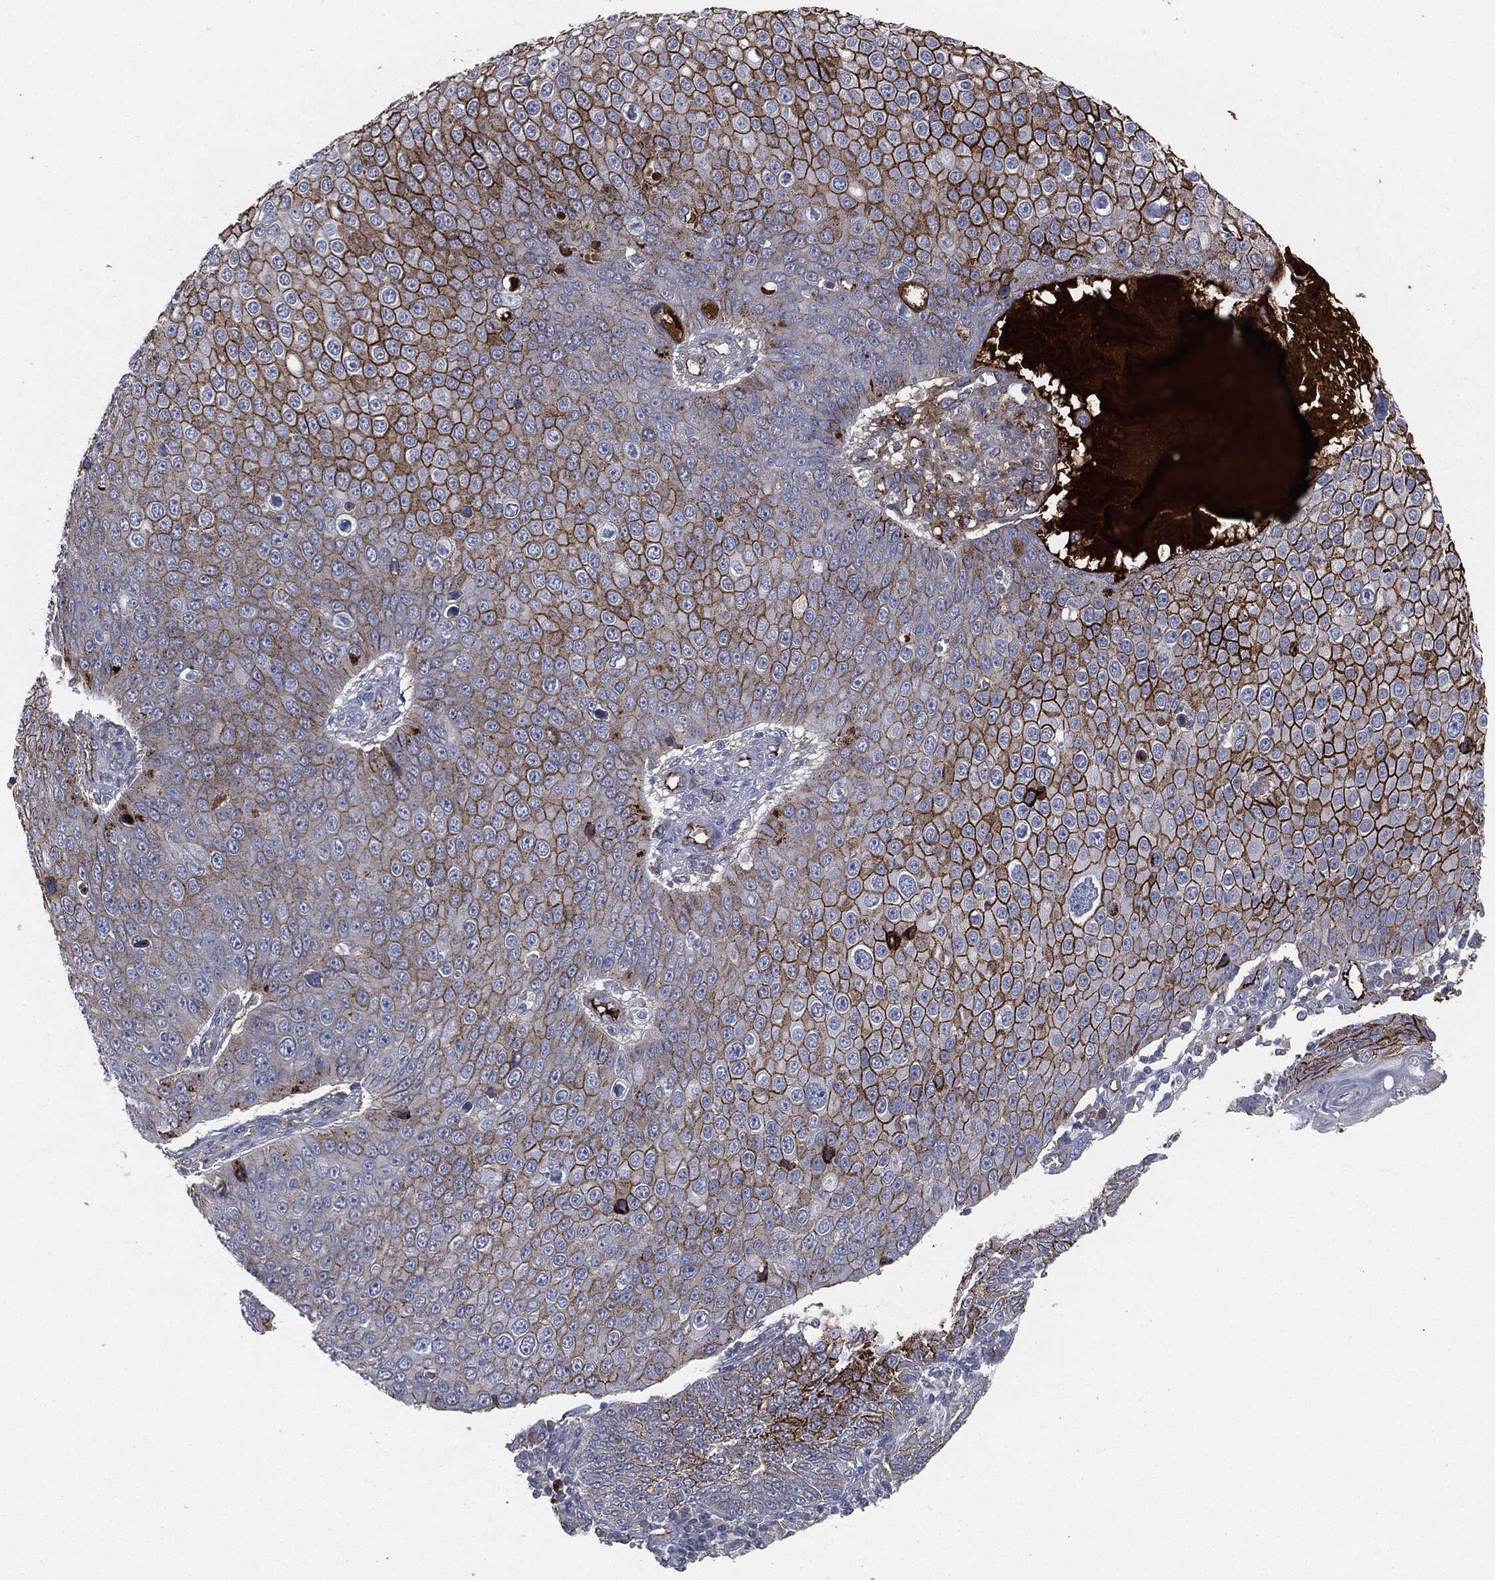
{"staining": {"intensity": "strong", "quantity": "25%-75%", "location": "cytoplasmic/membranous"}, "tissue": "skin cancer", "cell_type": "Tumor cells", "image_type": "cancer", "snomed": [{"axis": "morphology", "description": "Squamous cell carcinoma, NOS"}, {"axis": "topography", "description": "Skin"}], "caption": "High-magnification brightfield microscopy of skin cancer stained with DAB (brown) and counterstained with hematoxylin (blue). tumor cells exhibit strong cytoplasmic/membranous positivity is appreciated in about25%-75% of cells.", "gene": "APOB", "patient": {"sex": "male", "age": 71}}